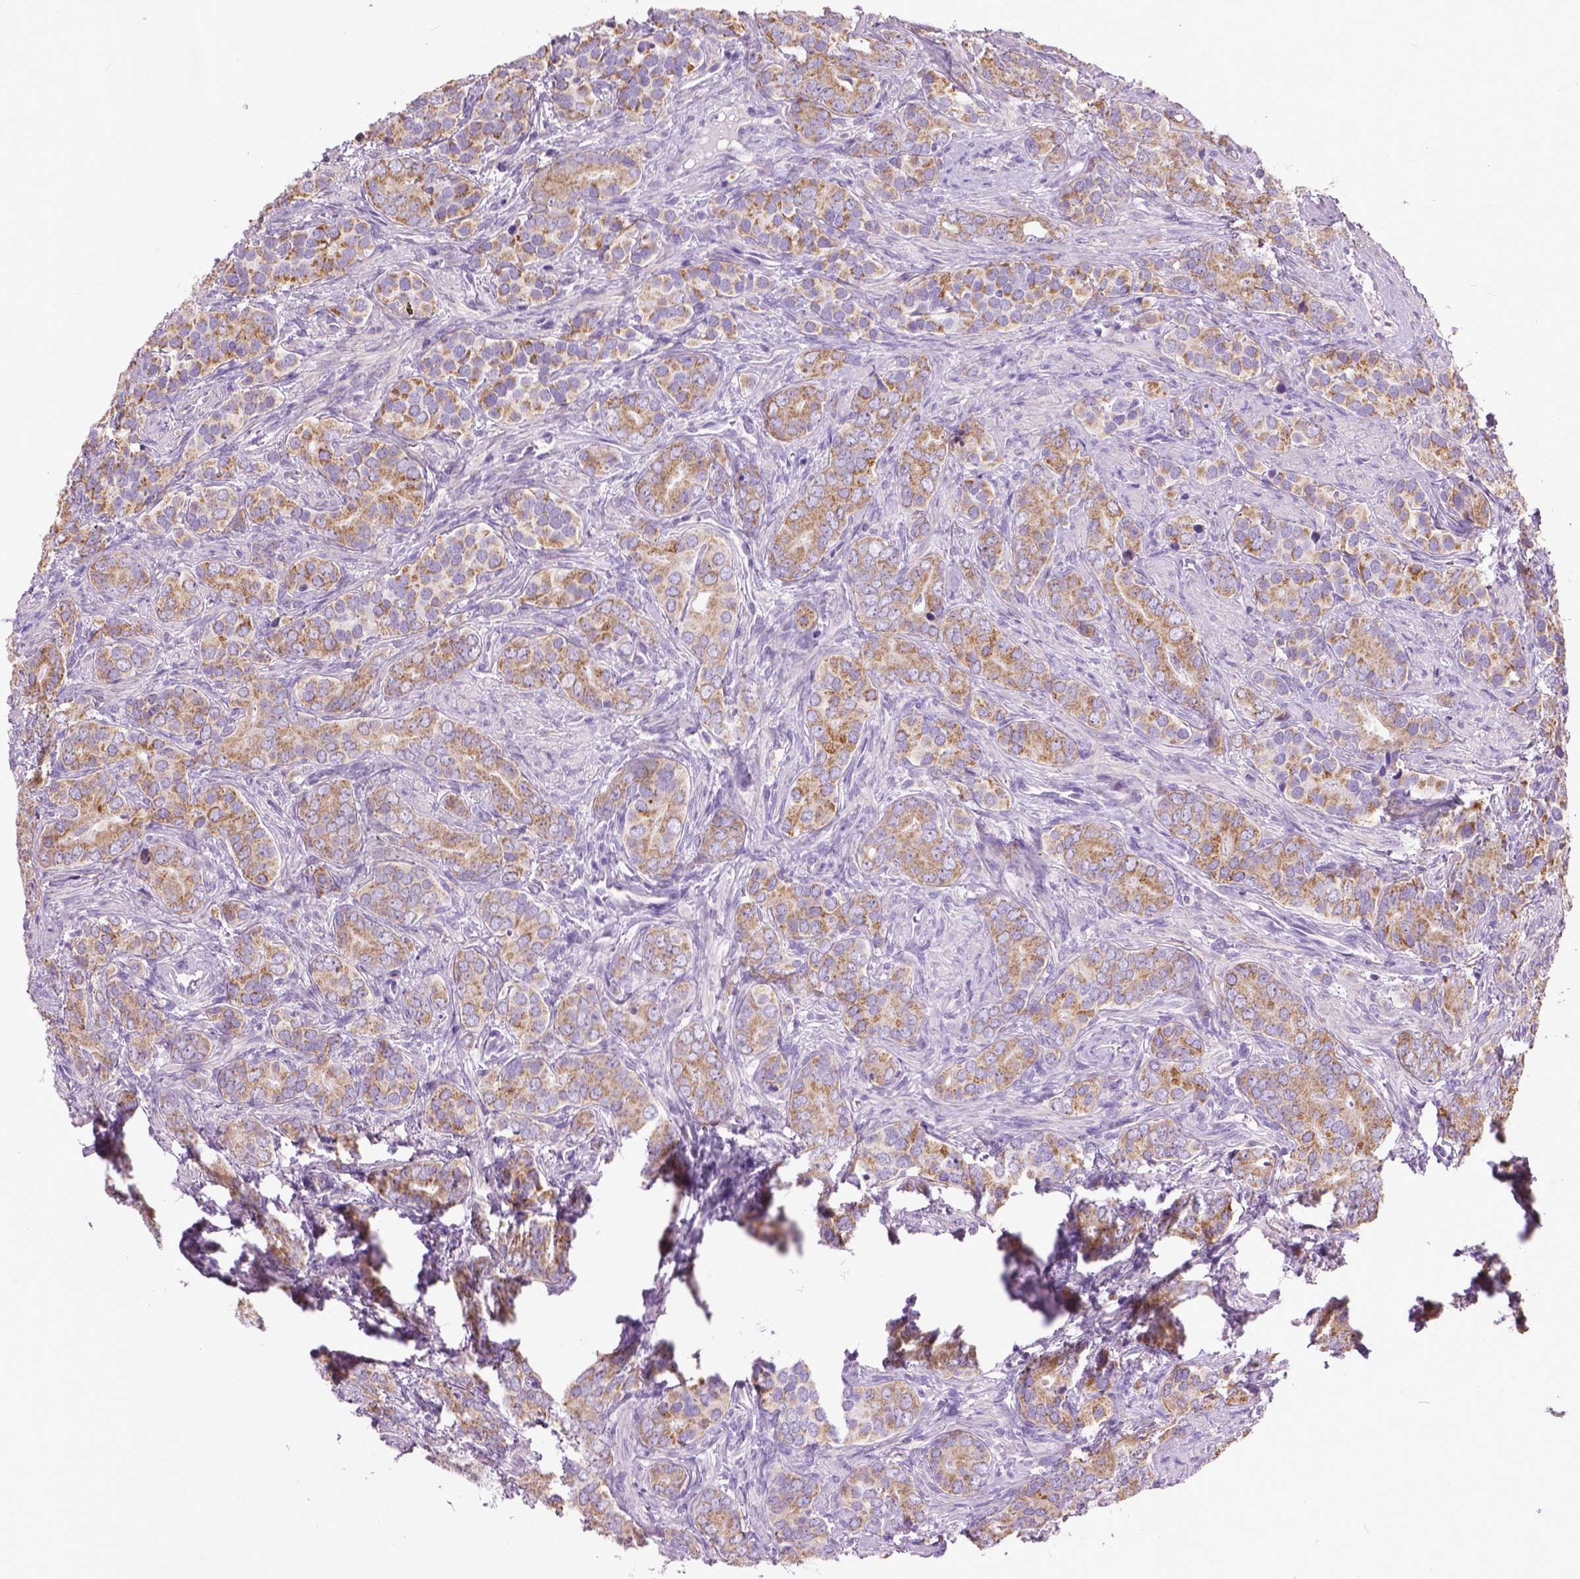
{"staining": {"intensity": "moderate", "quantity": ">75%", "location": "cytoplasmic/membranous"}, "tissue": "prostate cancer", "cell_type": "Tumor cells", "image_type": "cancer", "snomed": [{"axis": "morphology", "description": "Adenocarcinoma, High grade"}, {"axis": "topography", "description": "Prostate"}], "caption": "IHC image of neoplastic tissue: human prostate cancer stained using immunohistochemistry (IHC) demonstrates medium levels of moderate protein expression localized specifically in the cytoplasmic/membranous of tumor cells, appearing as a cytoplasmic/membranous brown color.", "gene": "VDAC1", "patient": {"sex": "male", "age": 84}}